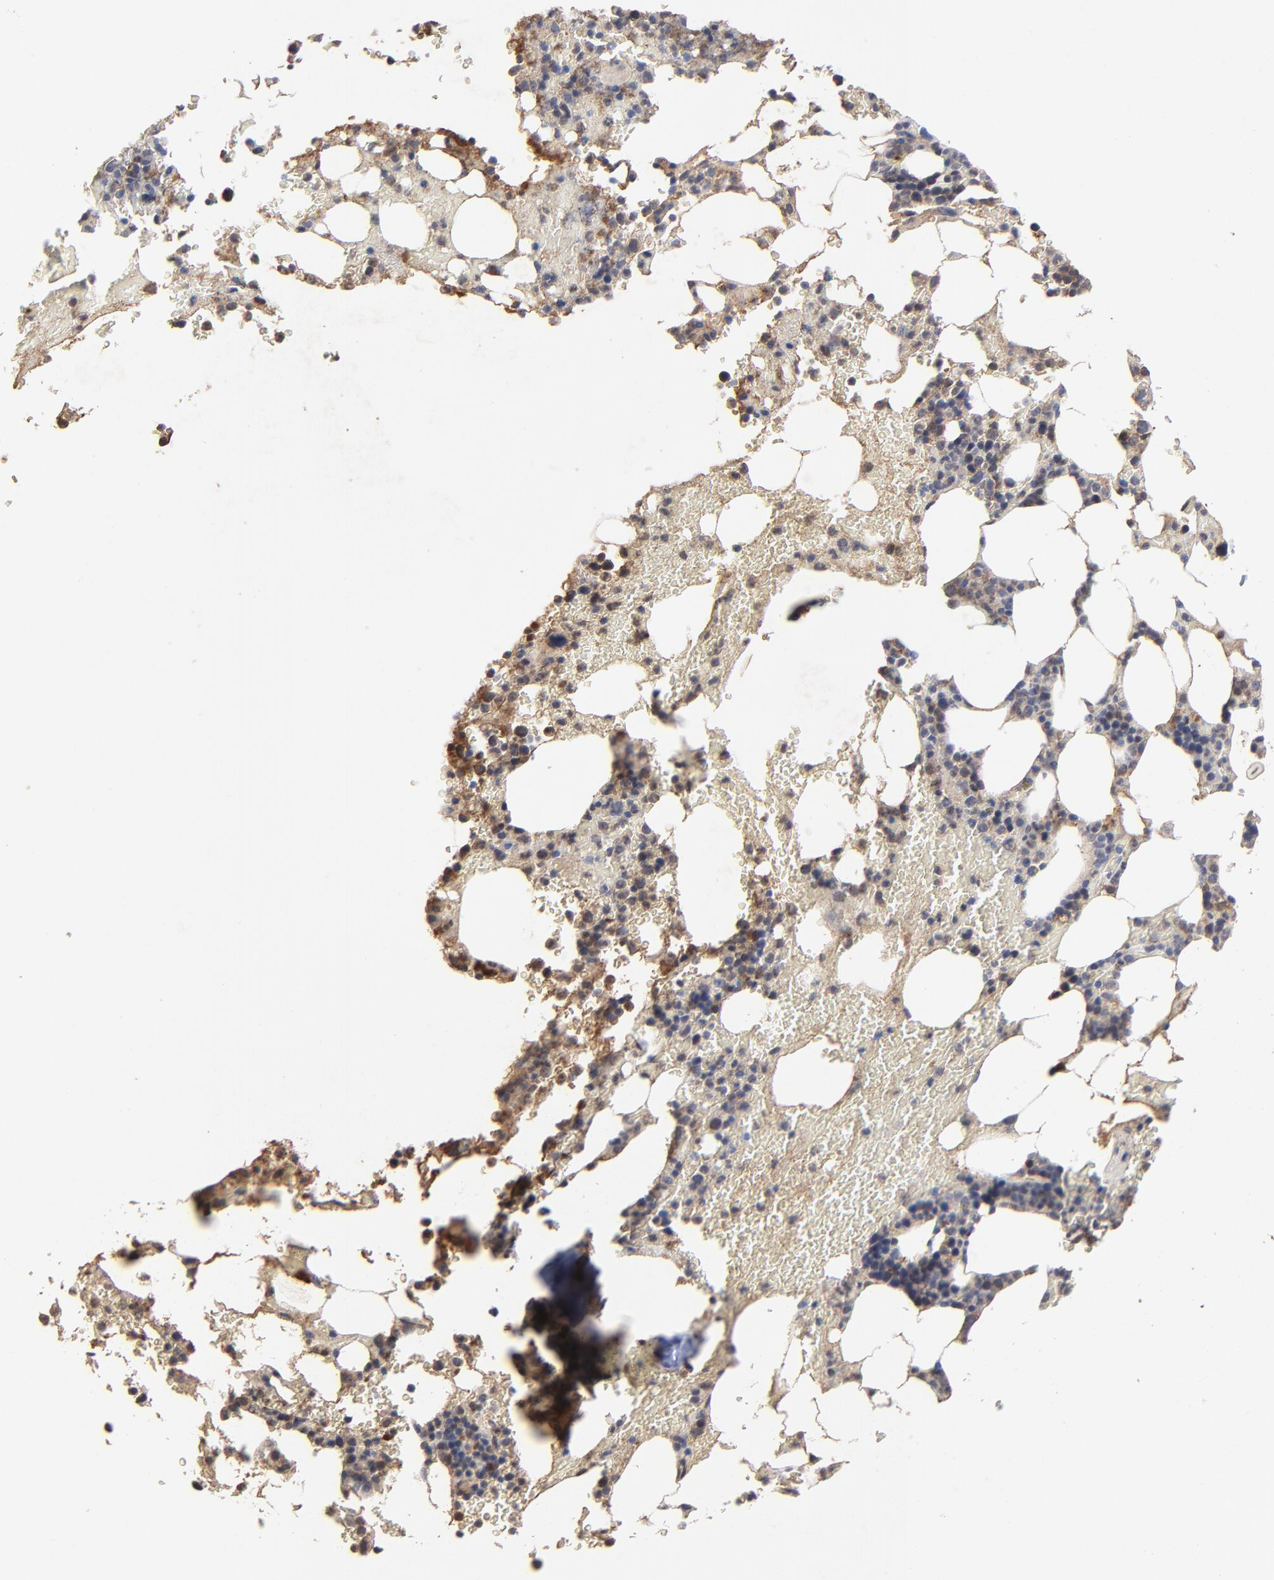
{"staining": {"intensity": "moderate", "quantity": "<25%", "location": "cytoplasmic/membranous,nuclear"}, "tissue": "bone marrow", "cell_type": "Hematopoietic cells", "image_type": "normal", "snomed": [{"axis": "morphology", "description": "Normal tissue, NOS"}, {"axis": "topography", "description": "Bone marrow"}], "caption": "A histopathology image of bone marrow stained for a protein exhibits moderate cytoplasmic/membranous,nuclear brown staining in hematopoietic cells. Nuclei are stained in blue.", "gene": "LGALS3", "patient": {"sex": "female", "age": 73}}